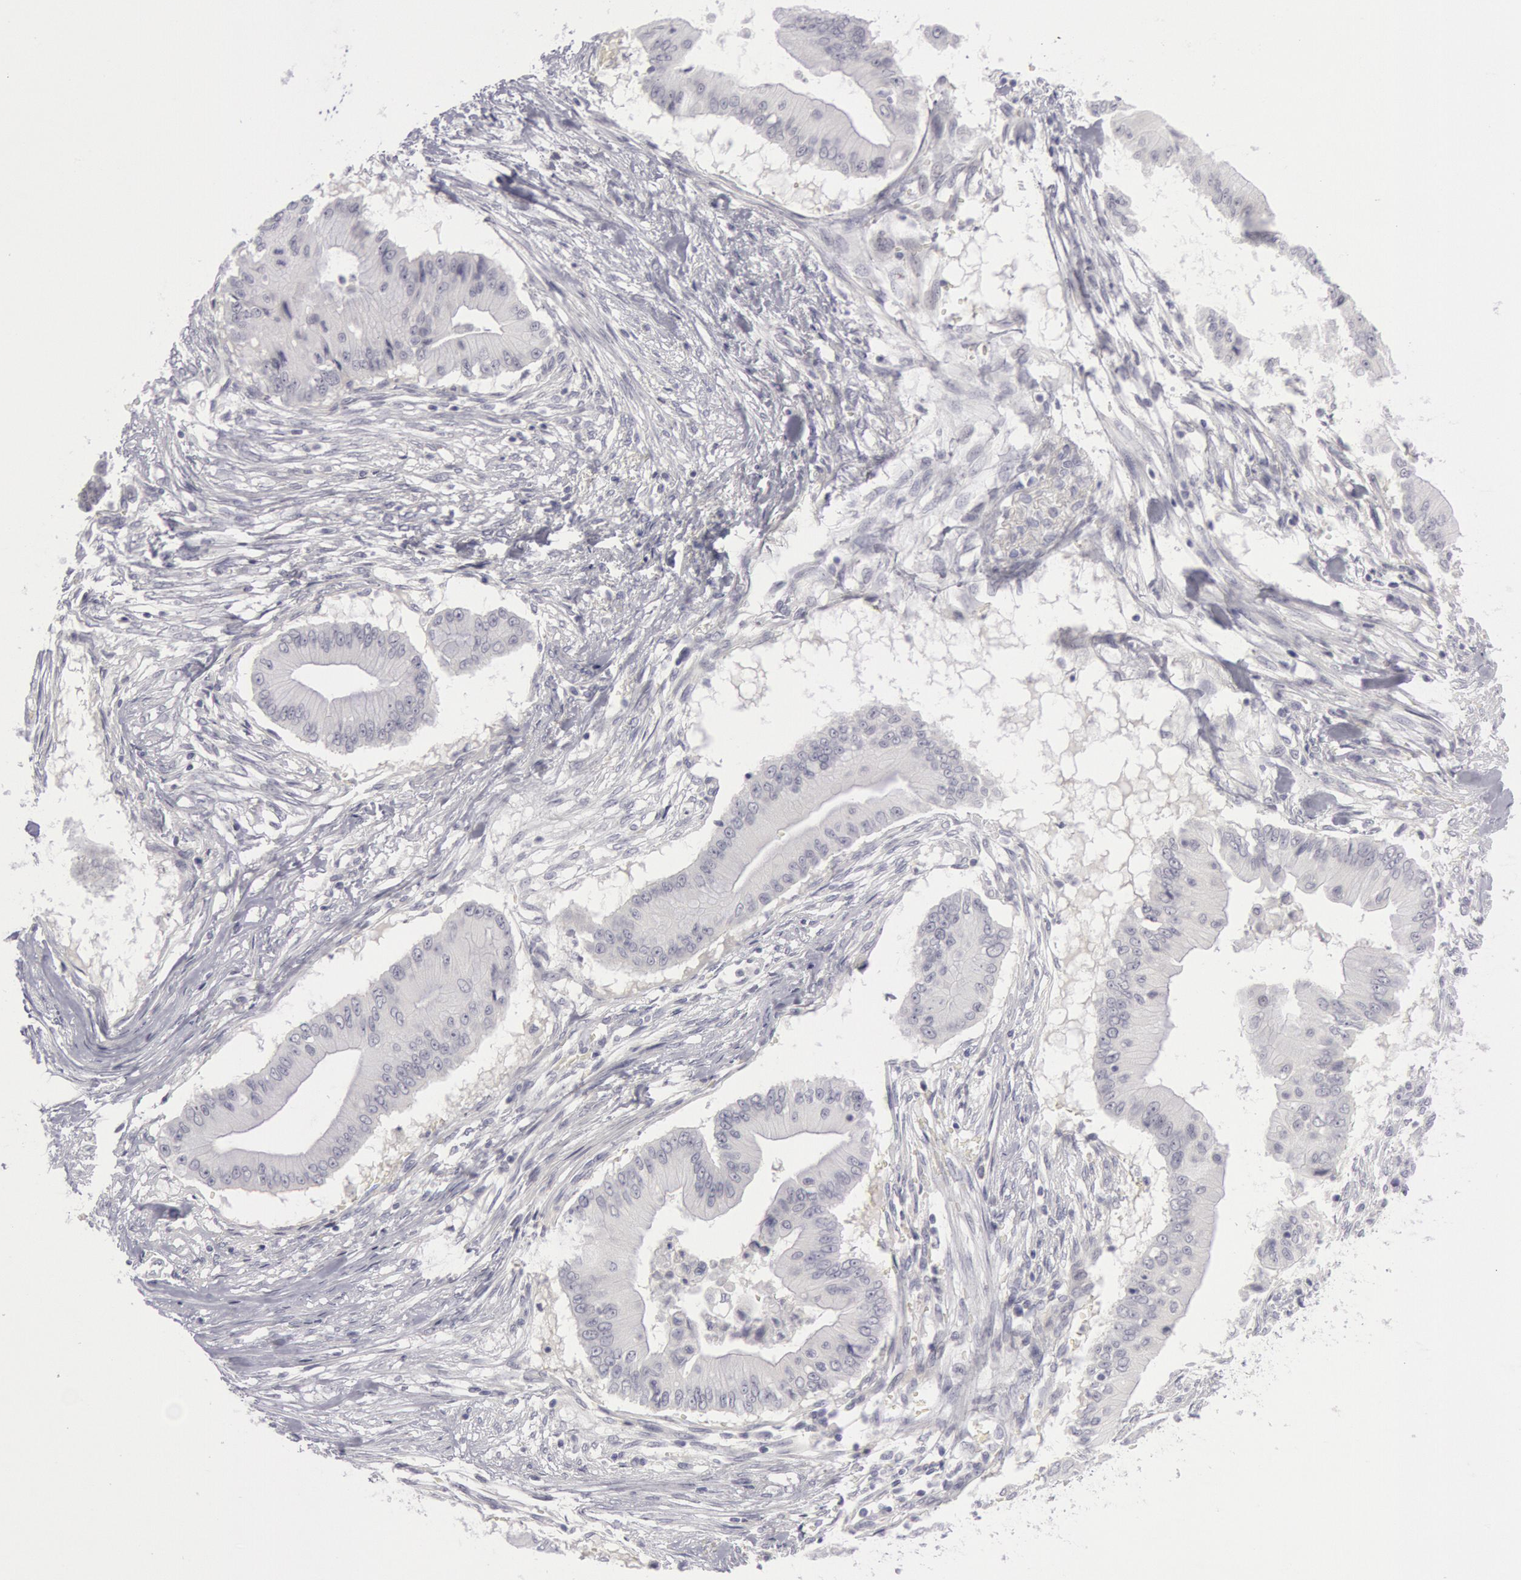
{"staining": {"intensity": "negative", "quantity": "none", "location": "none"}, "tissue": "pancreatic cancer", "cell_type": "Tumor cells", "image_type": "cancer", "snomed": [{"axis": "morphology", "description": "Adenocarcinoma, NOS"}, {"axis": "topography", "description": "Pancreas"}], "caption": "Tumor cells show no significant staining in pancreatic cancer.", "gene": "KRT16", "patient": {"sex": "male", "age": 62}}